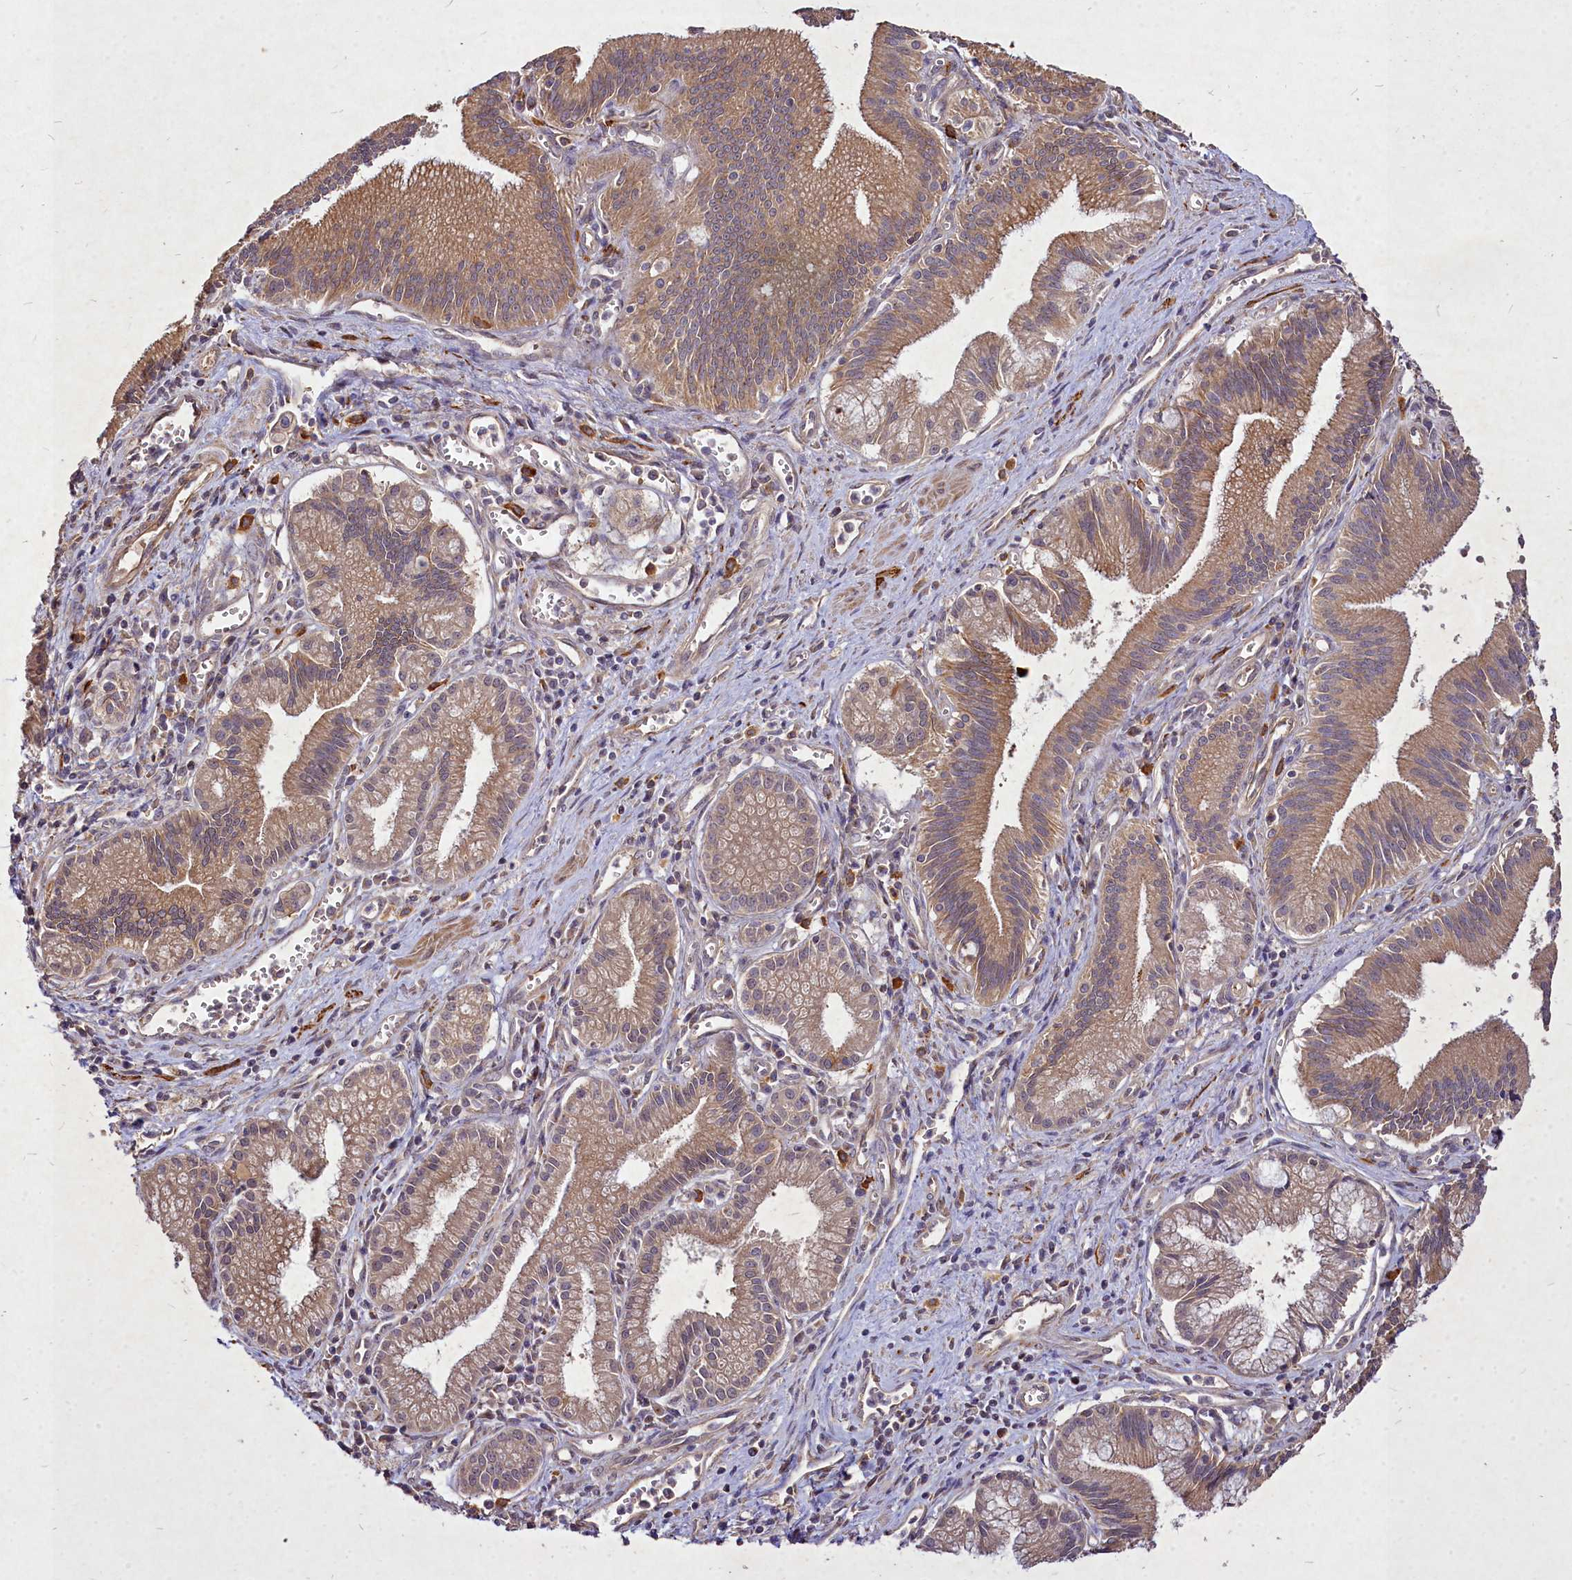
{"staining": {"intensity": "moderate", "quantity": ">75%", "location": "cytoplasmic/membranous"}, "tissue": "pancreatic cancer", "cell_type": "Tumor cells", "image_type": "cancer", "snomed": [{"axis": "morphology", "description": "Adenocarcinoma, NOS"}, {"axis": "topography", "description": "Pancreas"}], "caption": "Immunohistochemistry (IHC) (DAB (3,3'-diaminobenzidine)) staining of human adenocarcinoma (pancreatic) shows moderate cytoplasmic/membranous protein positivity in about >75% of tumor cells. The staining was performed using DAB (3,3'-diaminobenzidine), with brown indicating positive protein expression. Nuclei are stained blue with hematoxylin.", "gene": "SKA1", "patient": {"sex": "male", "age": 78}}